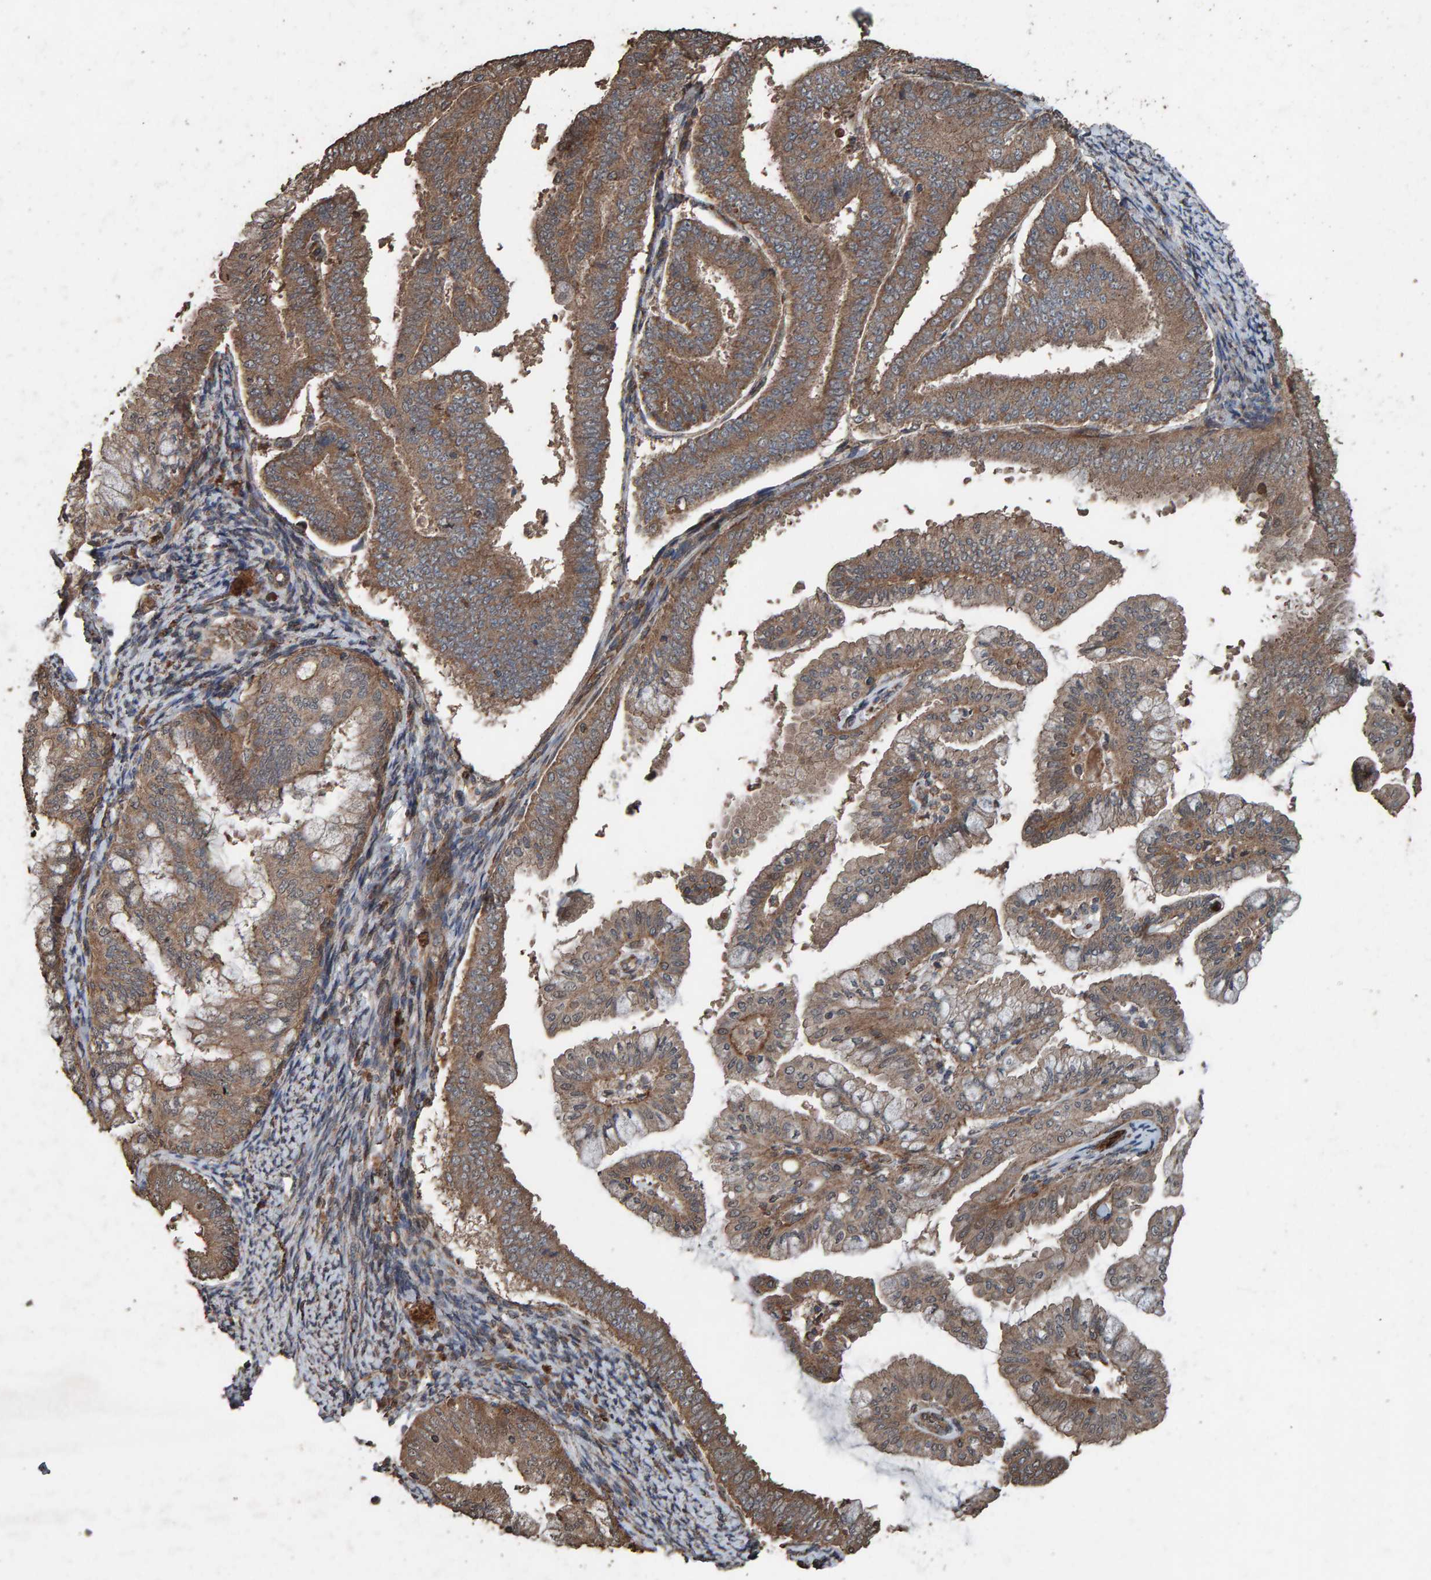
{"staining": {"intensity": "moderate", "quantity": ">75%", "location": "cytoplasmic/membranous"}, "tissue": "endometrial cancer", "cell_type": "Tumor cells", "image_type": "cancer", "snomed": [{"axis": "morphology", "description": "Adenocarcinoma, NOS"}, {"axis": "topography", "description": "Endometrium"}], "caption": "Endometrial adenocarcinoma tissue exhibits moderate cytoplasmic/membranous expression in approximately >75% of tumor cells The staining is performed using DAB (3,3'-diaminobenzidine) brown chromogen to label protein expression. The nuclei are counter-stained blue using hematoxylin.", "gene": "DUS1L", "patient": {"sex": "female", "age": 63}}